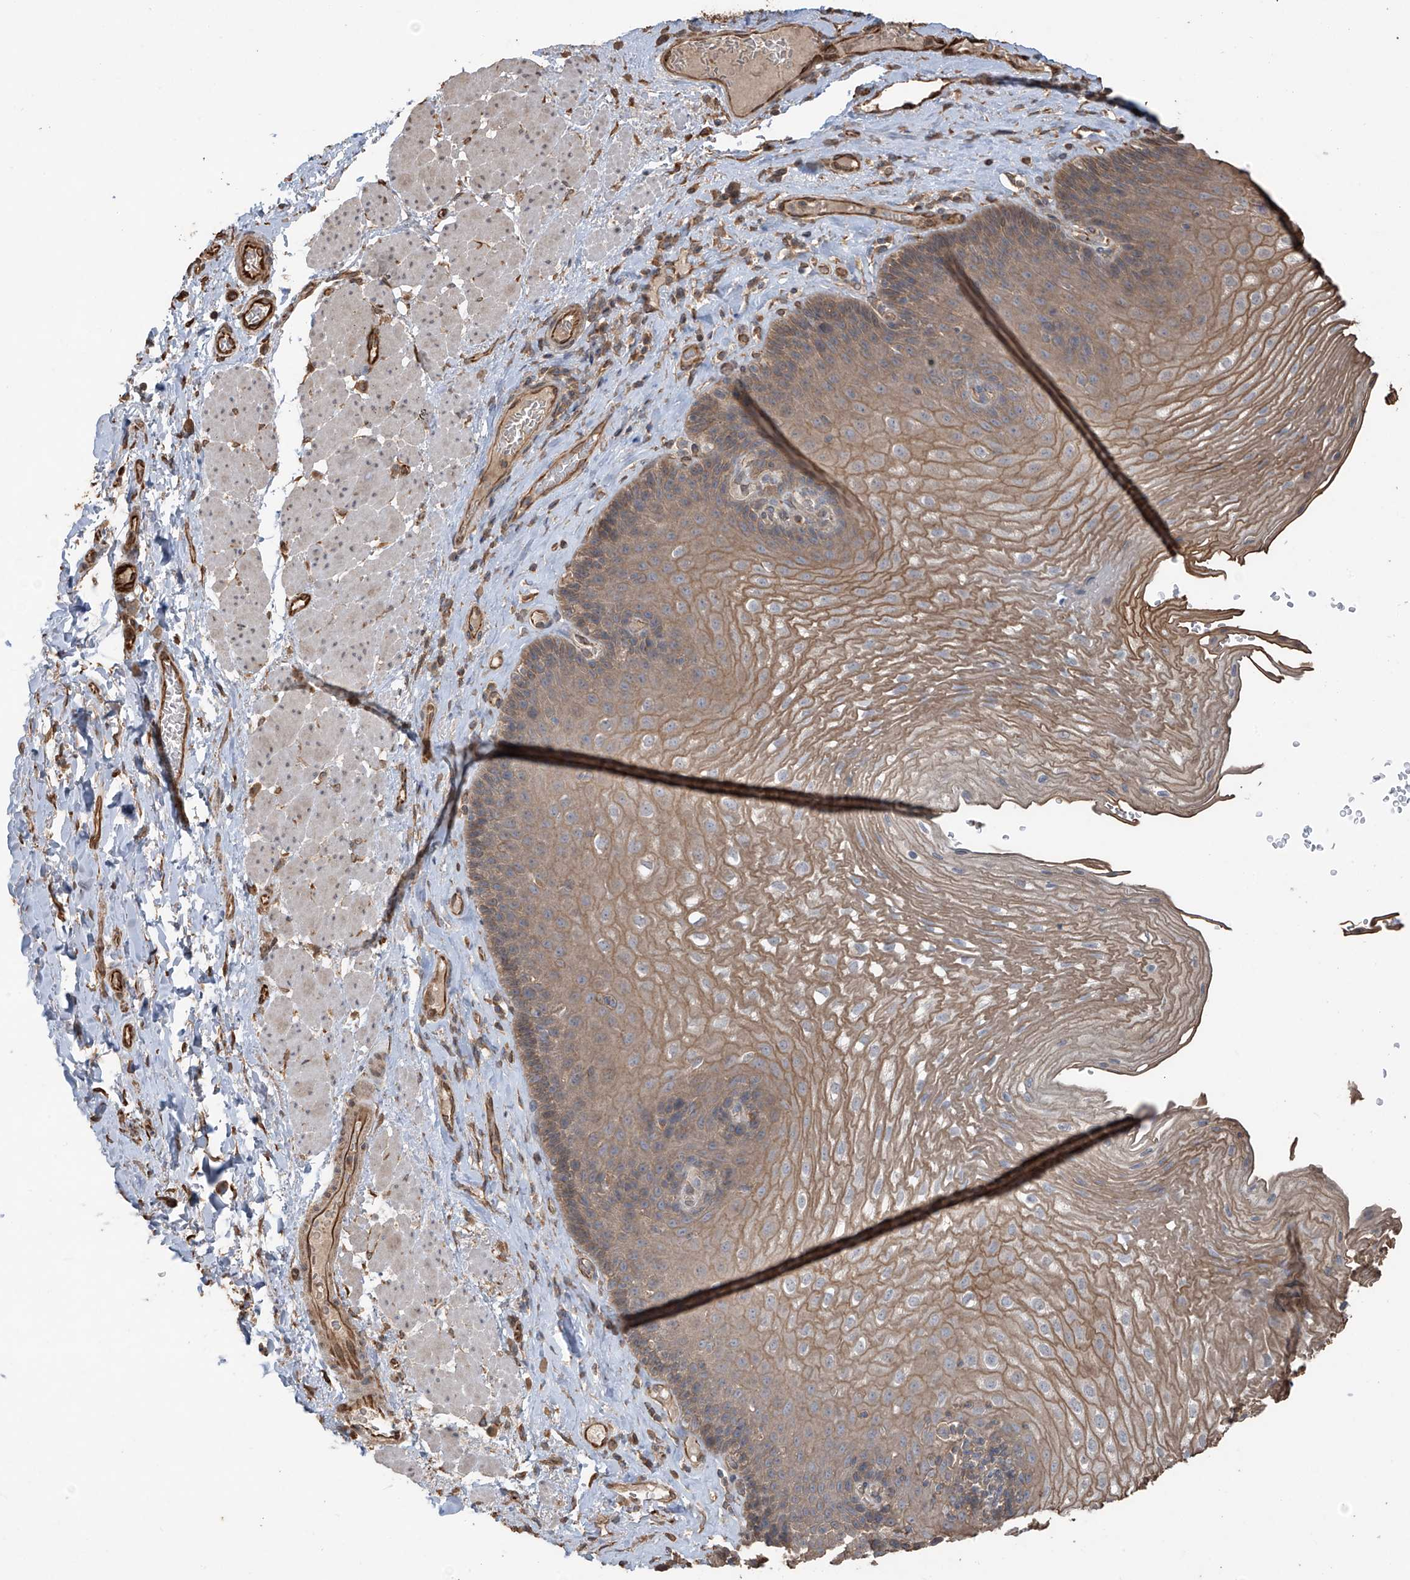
{"staining": {"intensity": "moderate", "quantity": ">75%", "location": "cytoplasmic/membranous"}, "tissue": "esophagus", "cell_type": "Squamous epithelial cells", "image_type": "normal", "snomed": [{"axis": "morphology", "description": "Normal tissue, NOS"}, {"axis": "topography", "description": "Esophagus"}], "caption": "A histopathology image showing moderate cytoplasmic/membranous positivity in about >75% of squamous epithelial cells in unremarkable esophagus, as visualized by brown immunohistochemical staining.", "gene": "AGBL5", "patient": {"sex": "female", "age": 66}}